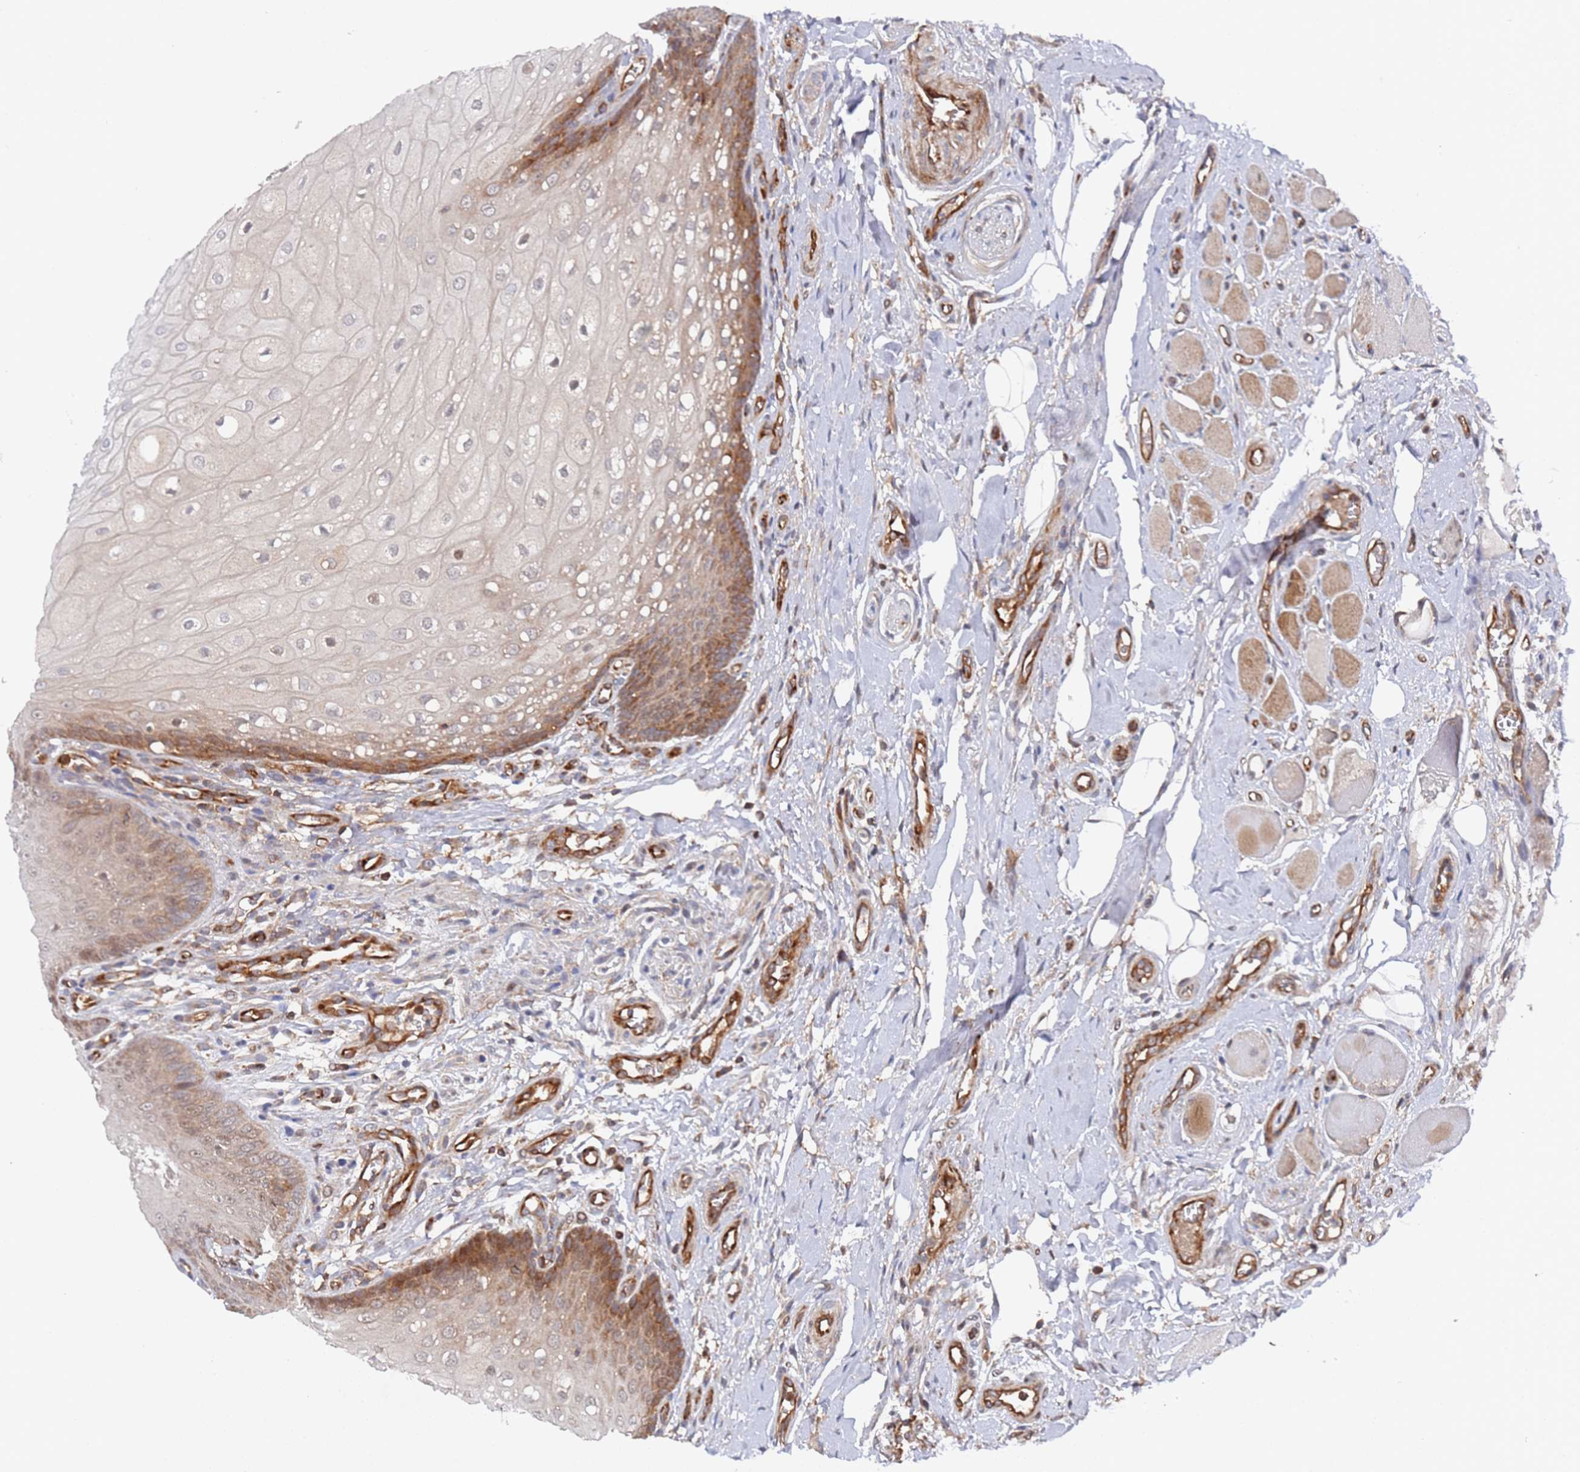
{"staining": {"intensity": "moderate", "quantity": "<25%", "location": "cytoplasmic/membranous"}, "tissue": "oral mucosa", "cell_type": "Squamous epithelial cells", "image_type": "normal", "snomed": [{"axis": "morphology", "description": "Normal tissue, NOS"}, {"axis": "morphology", "description": "Squamous cell carcinoma, NOS"}, {"axis": "topography", "description": "Oral tissue"}, {"axis": "topography", "description": "Tounge, NOS"}, {"axis": "topography", "description": "Head-Neck"}], "caption": "High-magnification brightfield microscopy of benign oral mucosa stained with DAB (3,3'-diaminobenzidine) (brown) and counterstained with hematoxylin (blue). squamous epithelial cells exhibit moderate cytoplasmic/membranous positivity is seen in approximately<25% of cells.", "gene": "DDX60", "patient": {"sex": "male", "age": 79}}